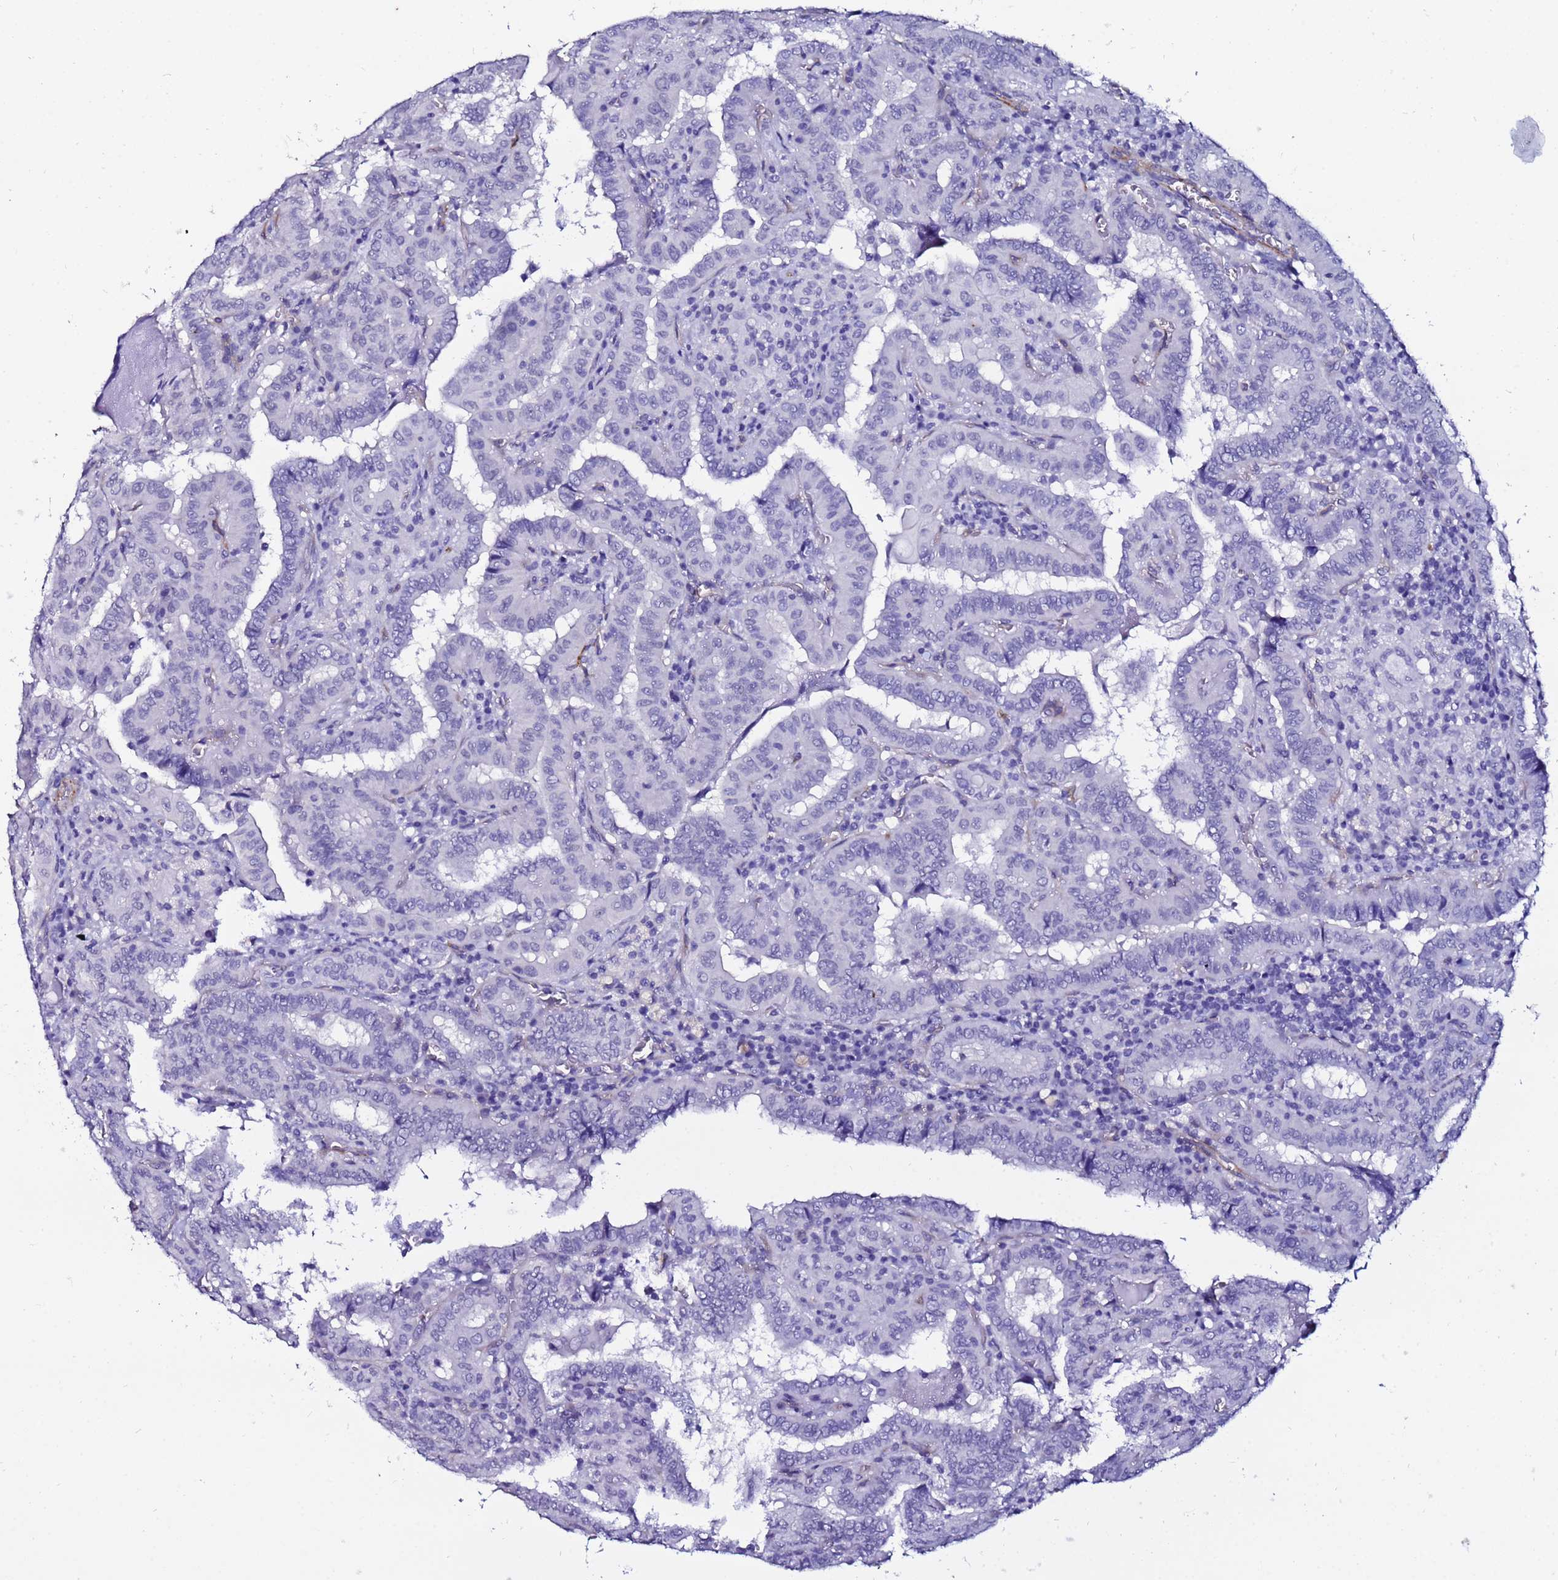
{"staining": {"intensity": "negative", "quantity": "none", "location": "none"}, "tissue": "thyroid cancer", "cell_type": "Tumor cells", "image_type": "cancer", "snomed": [{"axis": "morphology", "description": "Papillary adenocarcinoma, NOS"}, {"axis": "topography", "description": "Thyroid gland"}], "caption": "IHC micrograph of neoplastic tissue: thyroid cancer stained with DAB (3,3'-diaminobenzidine) demonstrates no significant protein staining in tumor cells.", "gene": "DEFB104A", "patient": {"sex": "female", "age": 72}}